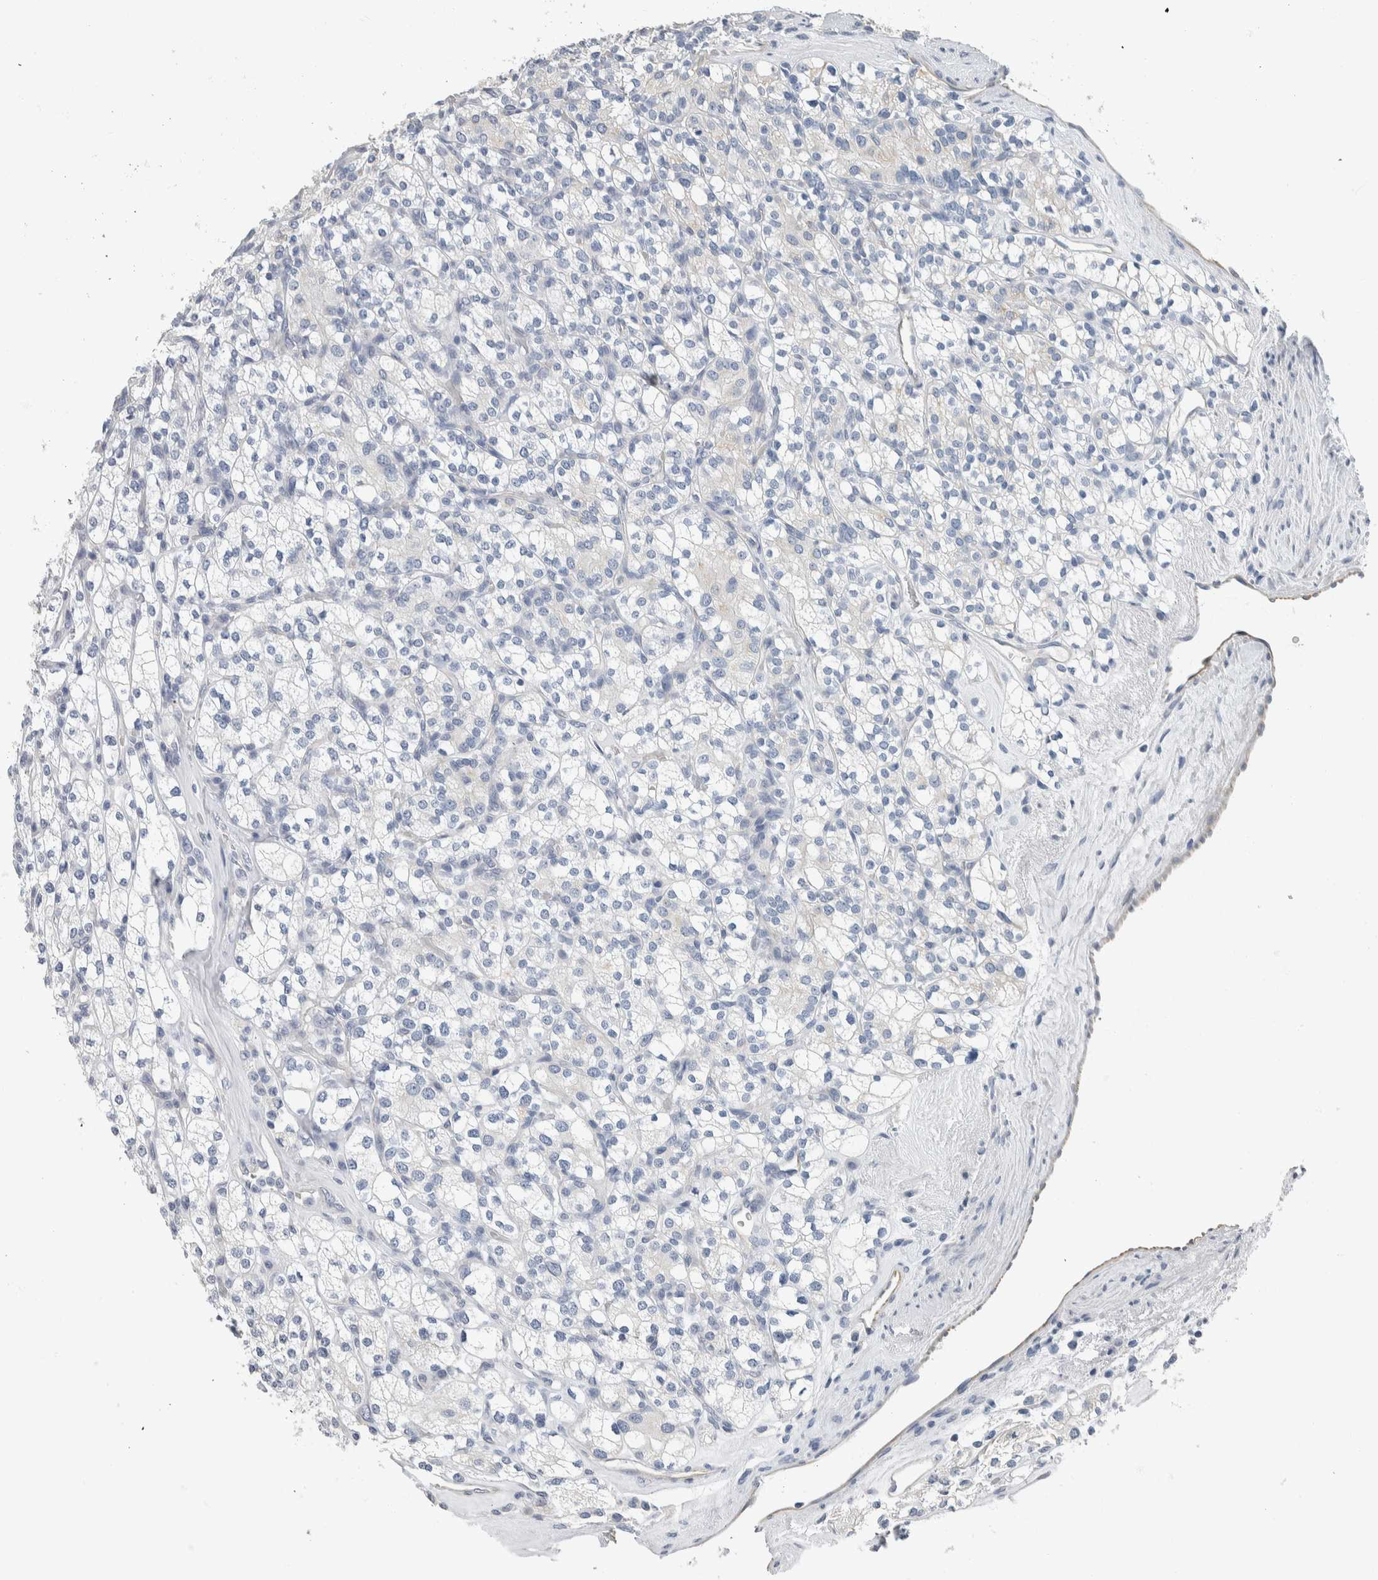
{"staining": {"intensity": "negative", "quantity": "none", "location": "none"}, "tissue": "renal cancer", "cell_type": "Tumor cells", "image_type": "cancer", "snomed": [{"axis": "morphology", "description": "Adenocarcinoma, NOS"}, {"axis": "topography", "description": "Kidney"}], "caption": "Immunohistochemical staining of adenocarcinoma (renal) demonstrates no significant positivity in tumor cells.", "gene": "NEFM", "patient": {"sex": "male", "age": 77}}